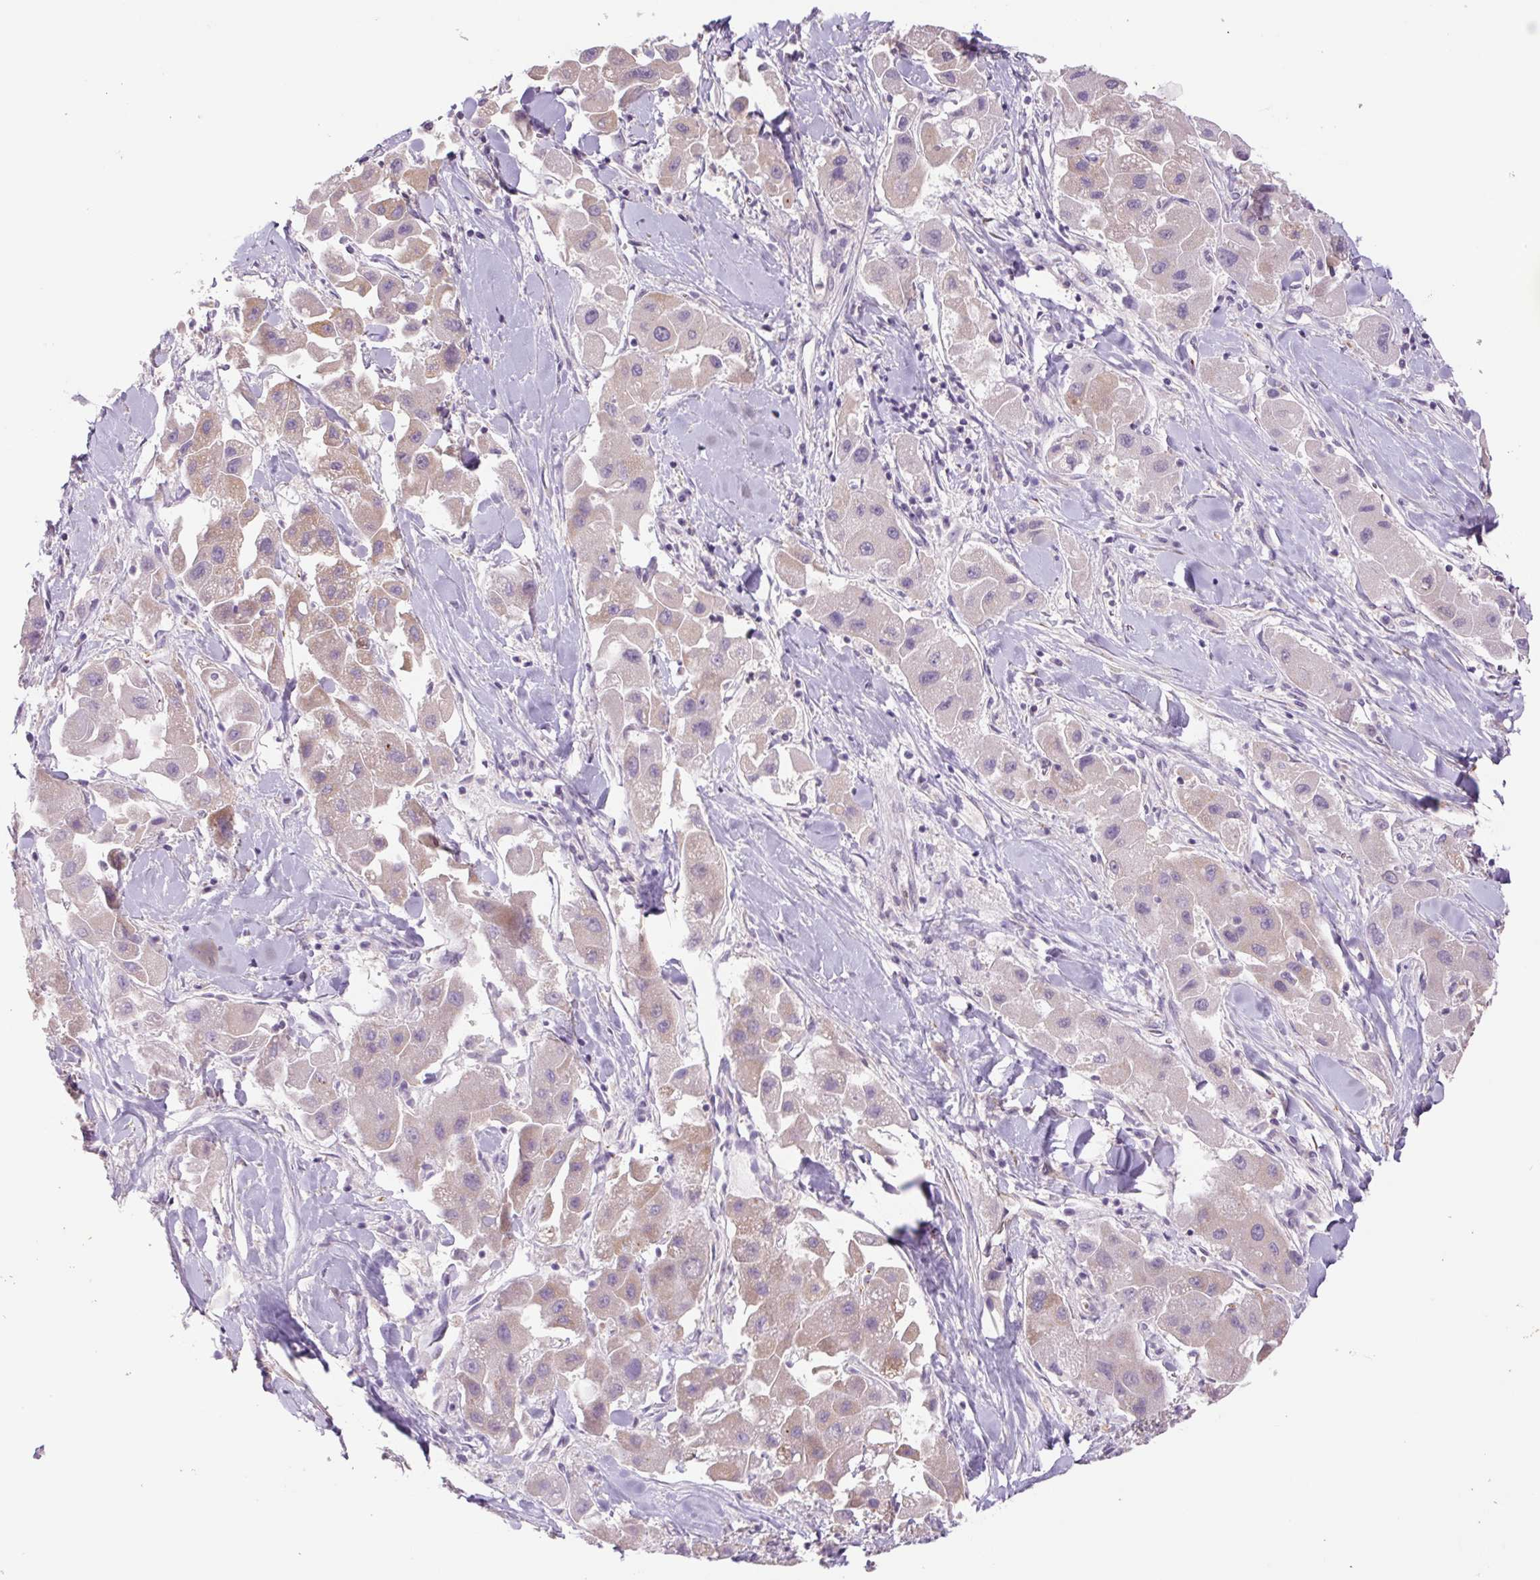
{"staining": {"intensity": "weak", "quantity": "25%-75%", "location": "cytoplasmic/membranous"}, "tissue": "liver cancer", "cell_type": "Tumor cells", "image_type": "cancer", "snomed": [{"axis": "morphology", "description": "Carcinoma, Hepatocellular, NOS"}, {"axis": "topography", "description": "Liver"}], "caption": "A micrograph of human hepatocellular carcinoma (liver) stained for a protein exhibits weak cytoplasmic/membranous brown staining in tumor cells.", "gene": "IGFL3", "patient": {"sex": "male", "age": 24}}